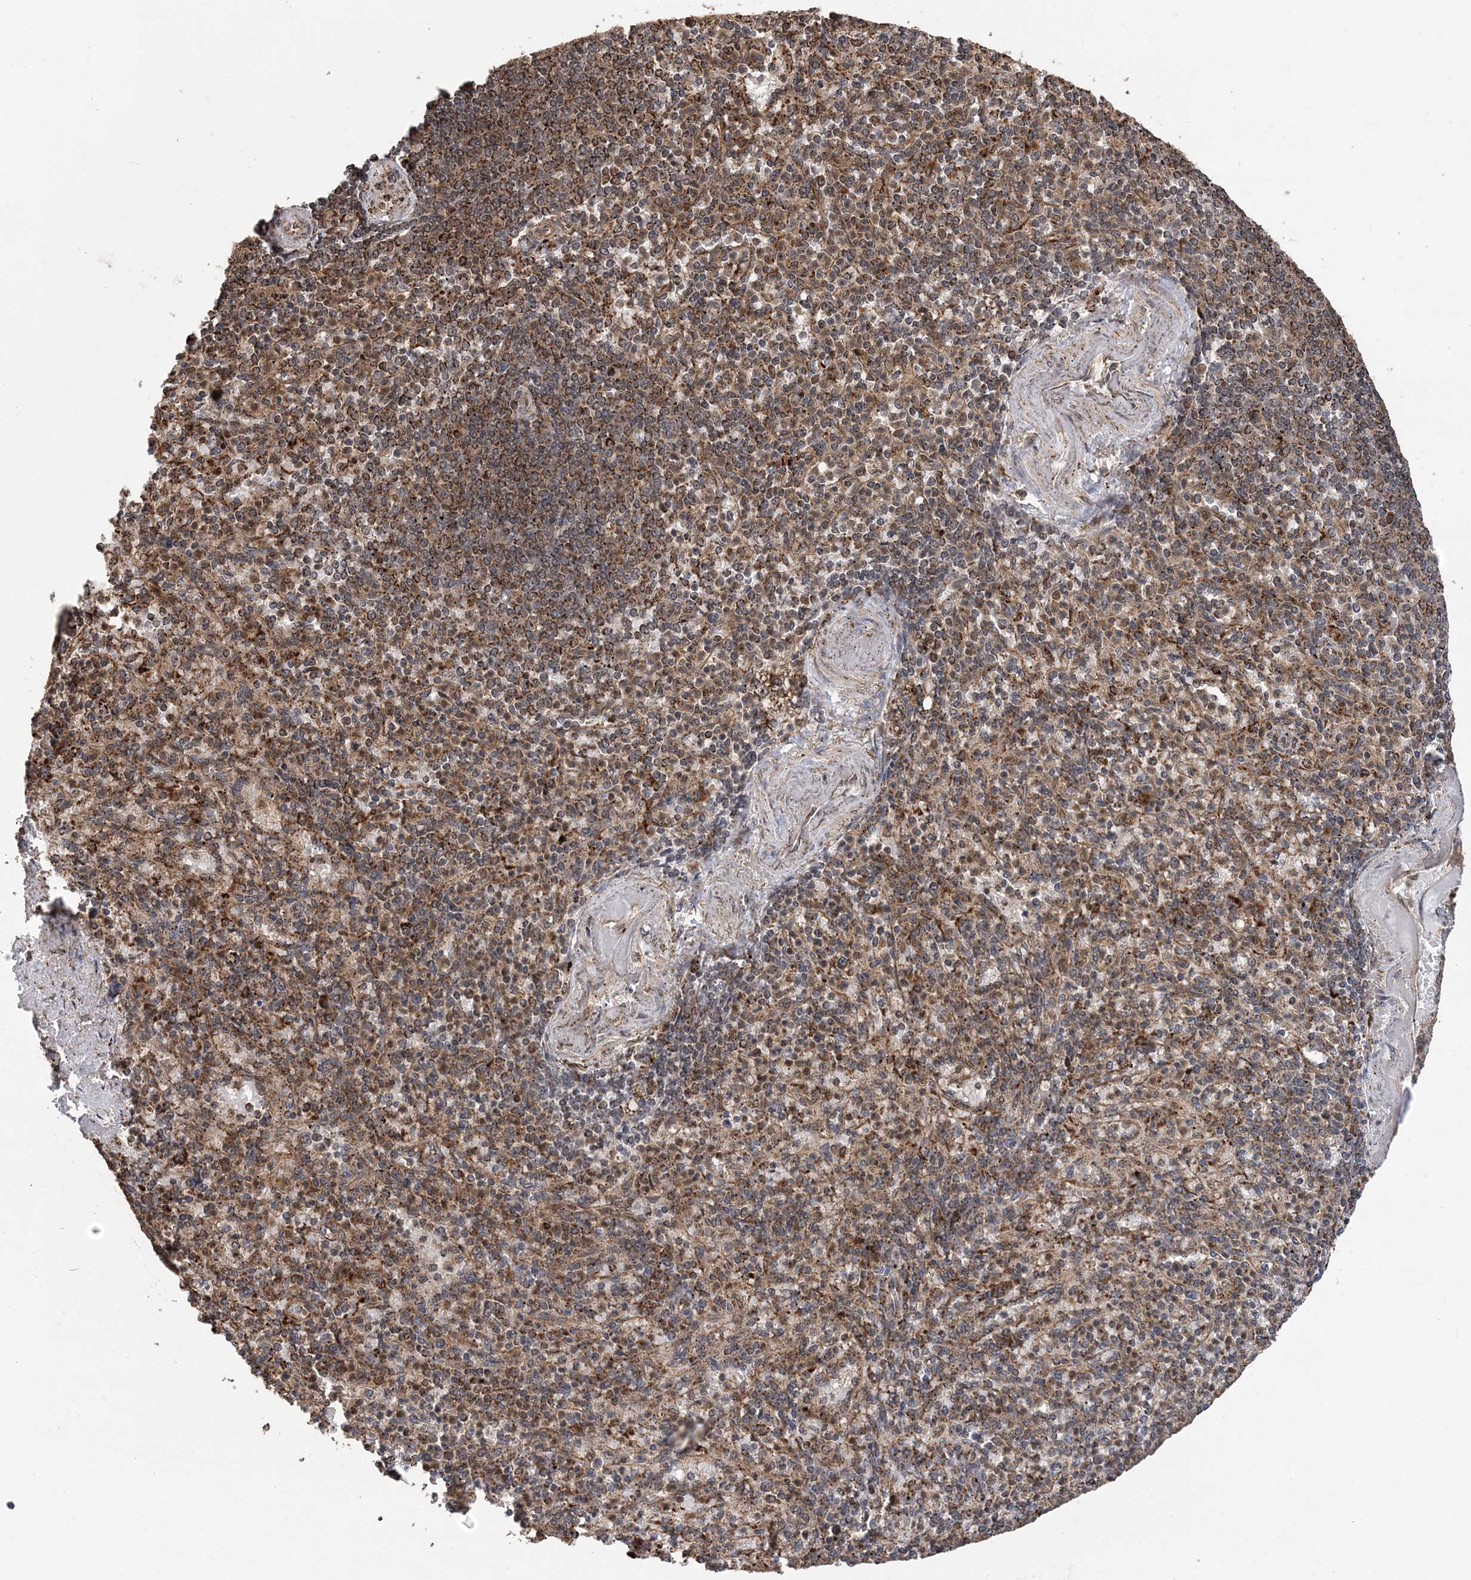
{"staining": {"intensity": "moderate", "quantity": "25%-75%", "location": "cytoplasmic/membranous"}, "tissue": "spleen", "cell_type": "Cells in red pulp", "image_type": "normal", "snomed": [{"axis": "morphology", "description": "Normal tissue, NOS"}, {"axis": "topography", "description": "Spleen"}], "caption": "DAB (3,3'-diaminobenzidine) immunohistochemical staining of normal spleen demonstrates moderate cytoplasmic/membranous protein positivity in approximately 25%-75% of cells in red pulp.", "gene": "PCBP1", "patient": {"sex": "female", "age": 74}}